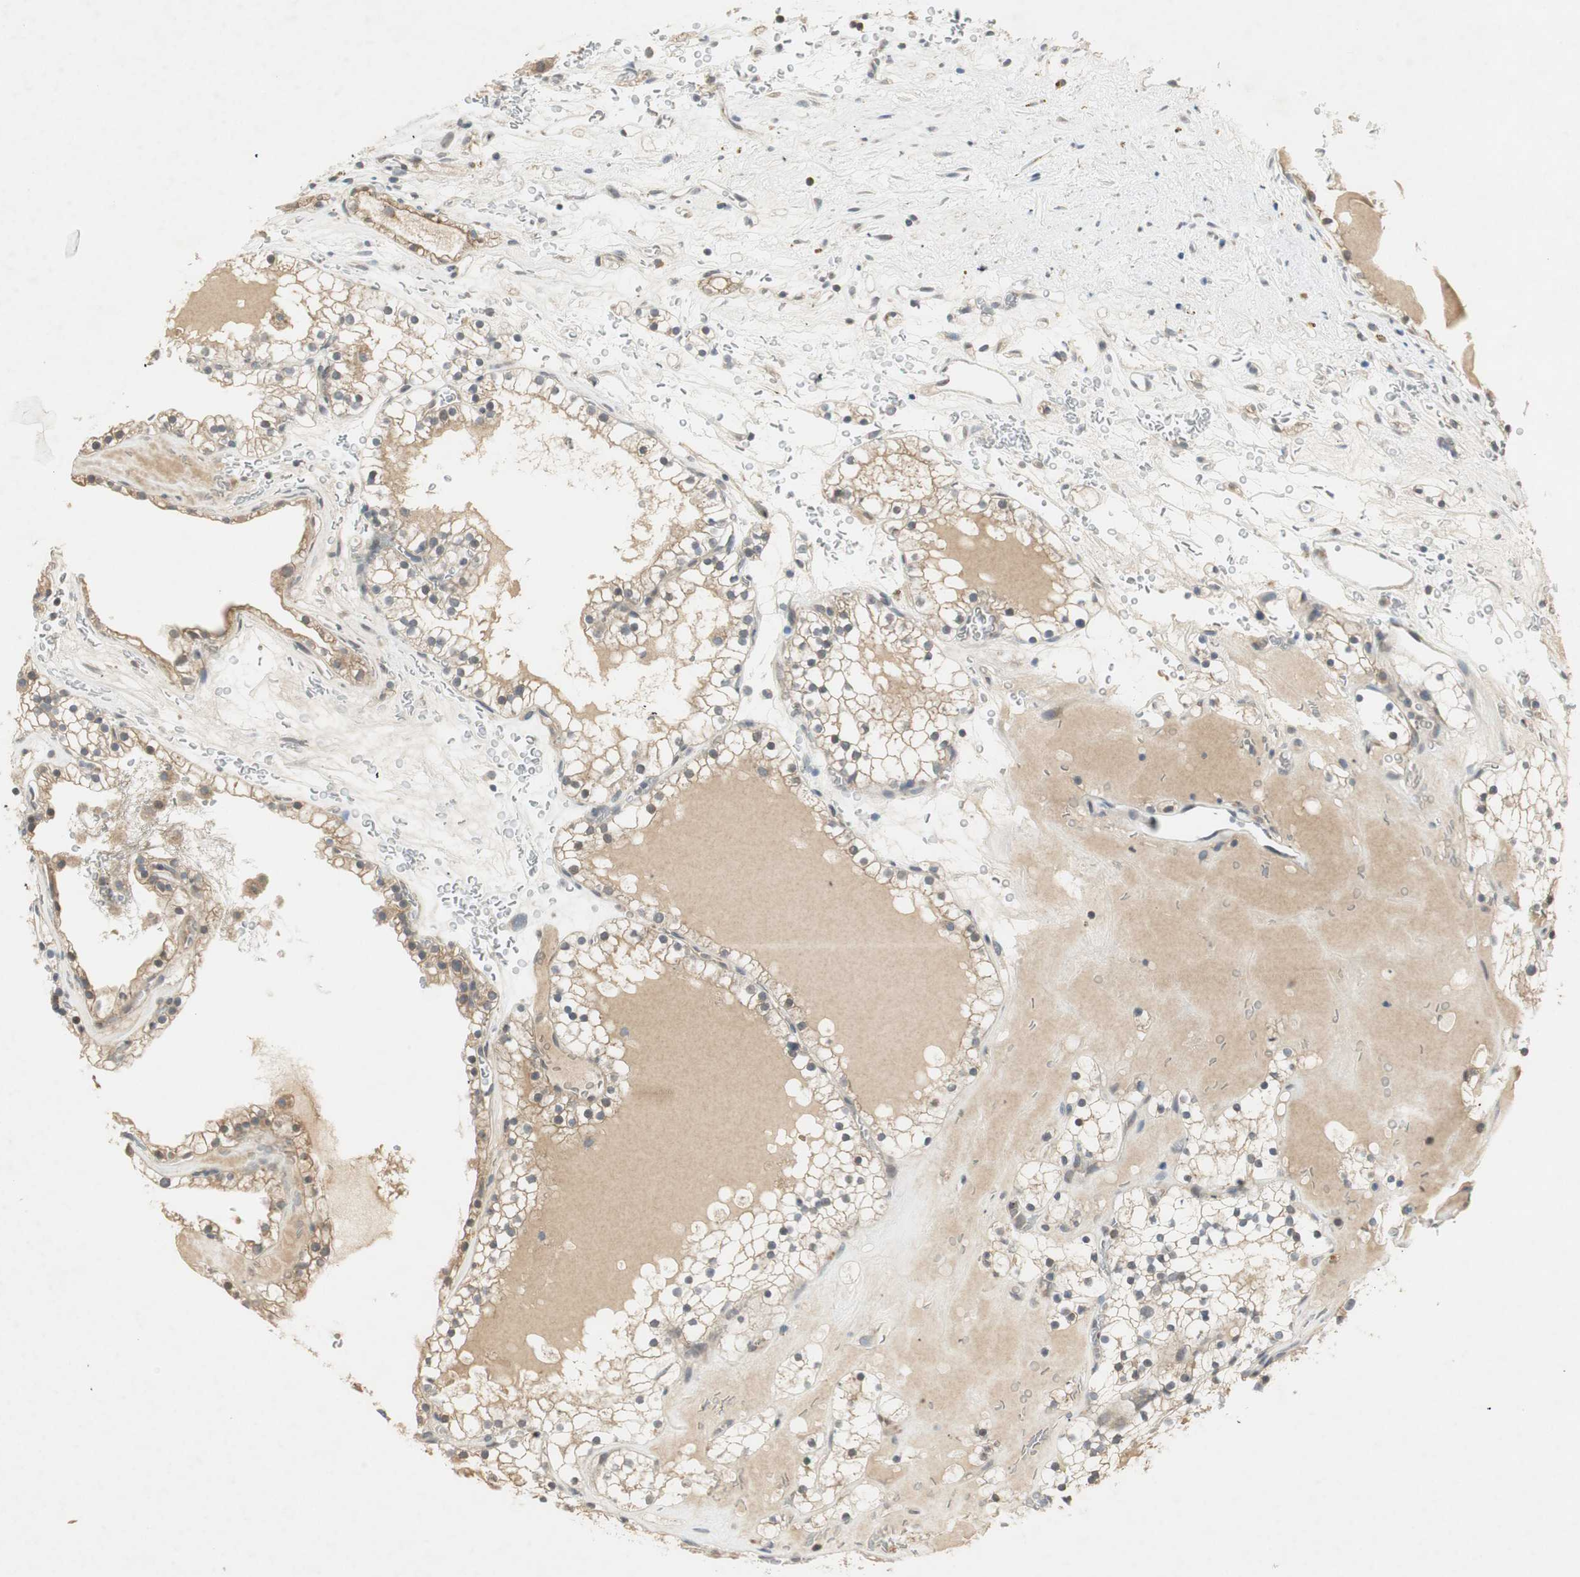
{"staining": {"intensity": "moderate", "quantity": ">75%", "location": "cytoplasmic/membranous"}, "tissue": "renal cancer", "cell_type": "Tumor cells", "image_type": "cancer", "snomed": [{"axis": "morphology", "description": "Adenocarcinoma, NOS"}, {"axis": "topography", "description": "Kidney"}], "caption": "Immunohistochemistry (IHC) (DAB (3,3'-diaminobenzidine)) staining of adenocarcinoma (renal) reveals moderate cytoplasmic/membranous protein staining in about >75% of tumor cells.", "gene": "USP2", "patient": {"sex": "female", "age": 41}}